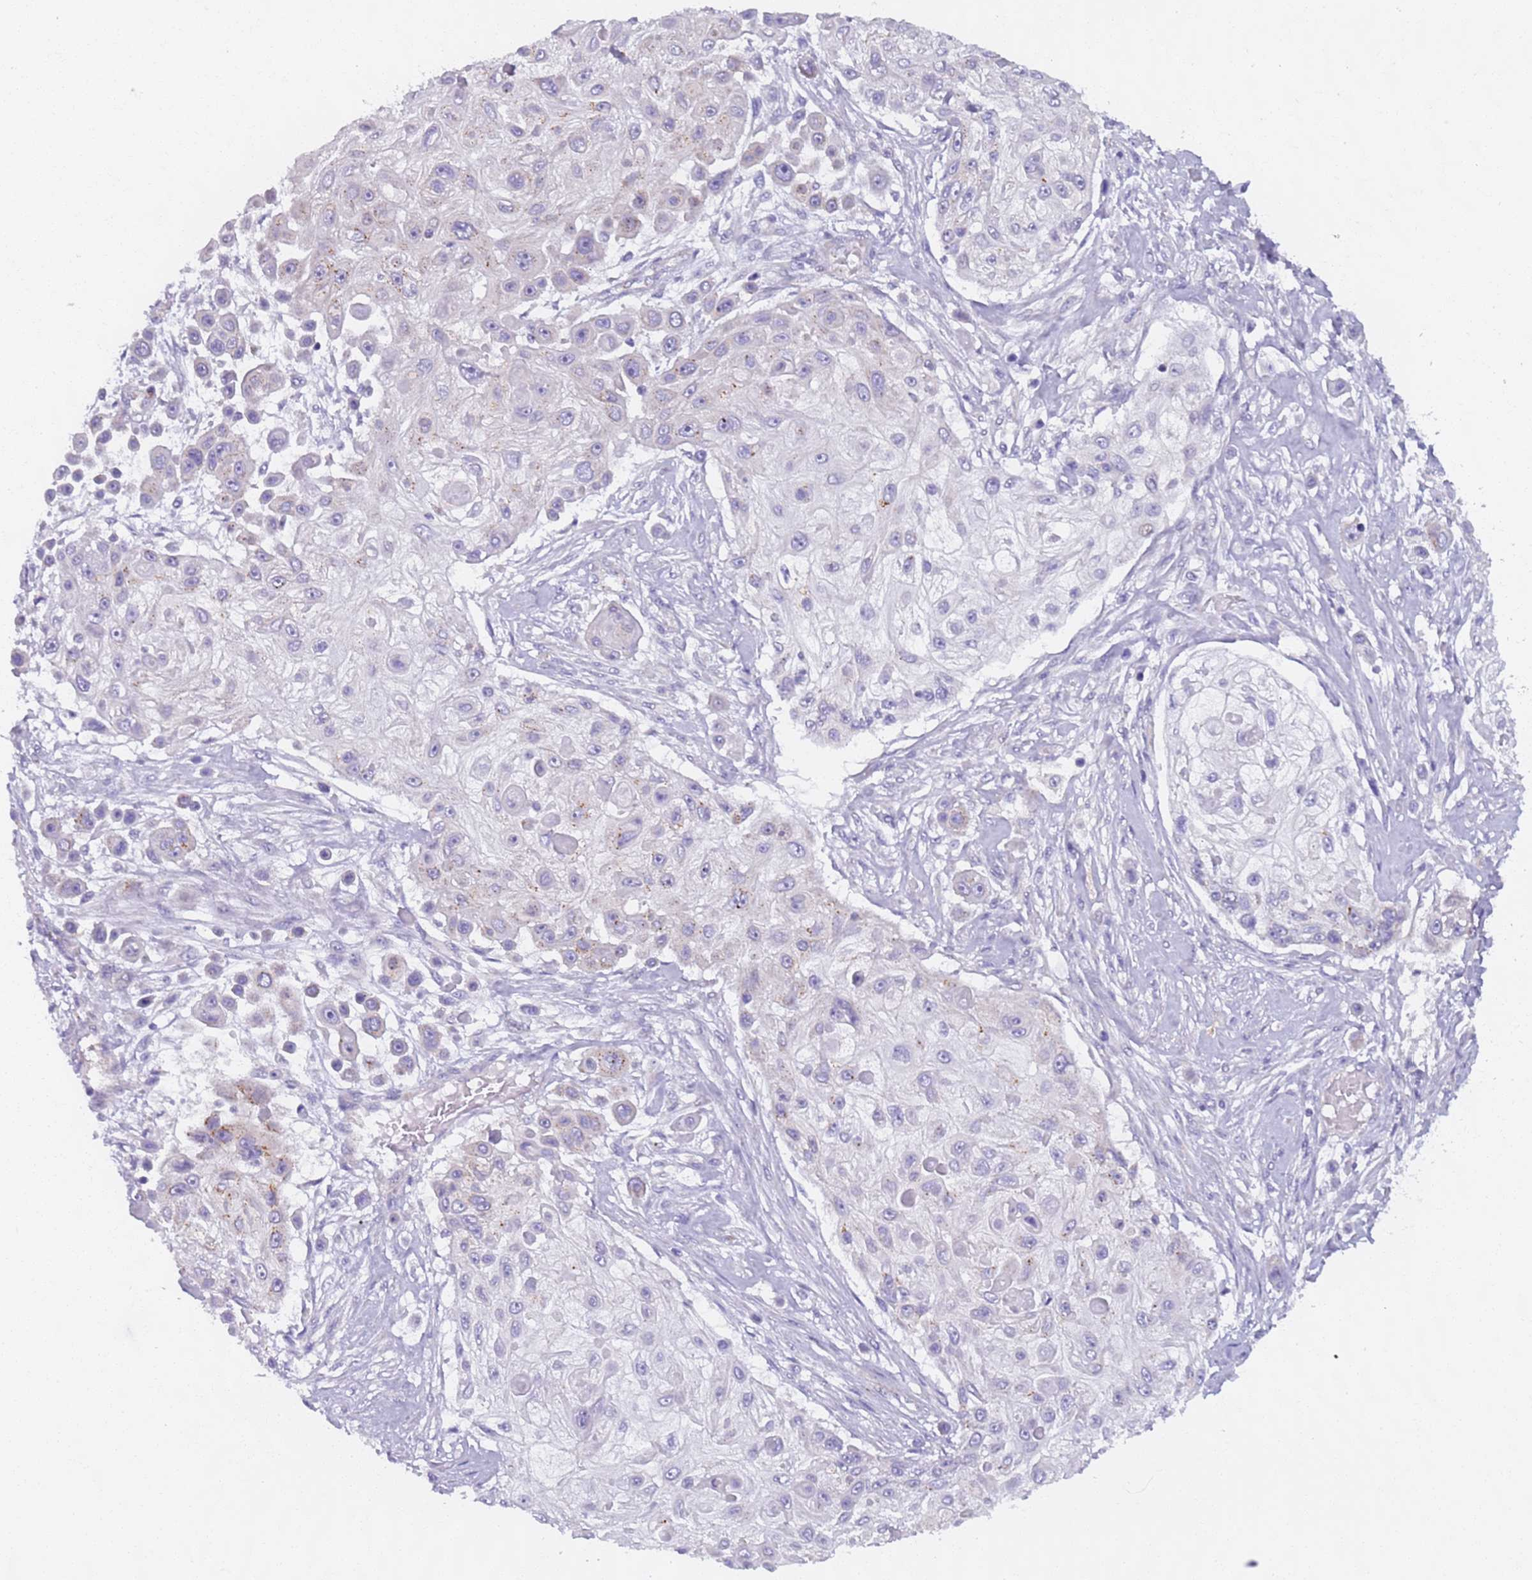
{"staining": {"intensity": "negative", "quantity": "none", "location": "none"}, "tissue": "skin cancer", "cell_type": "Tumor cells", "image_type": "cancer", "snomed": [{"axis": "morphology", "description": "Squamous cell carcinoma, NOS"}, {"axis": "topography", "description": "Skin"}], "caption": "Image shows no significant protein expression in tumor cells of skin squamous cell carcinoma. Brightfield microscopy of immunohistochemistry stained with DAB (brown) and hematoxylin (blue), captured at high magnification.", "gene": "AKTIP", "patient": {"sex": "male", "age": 67}}